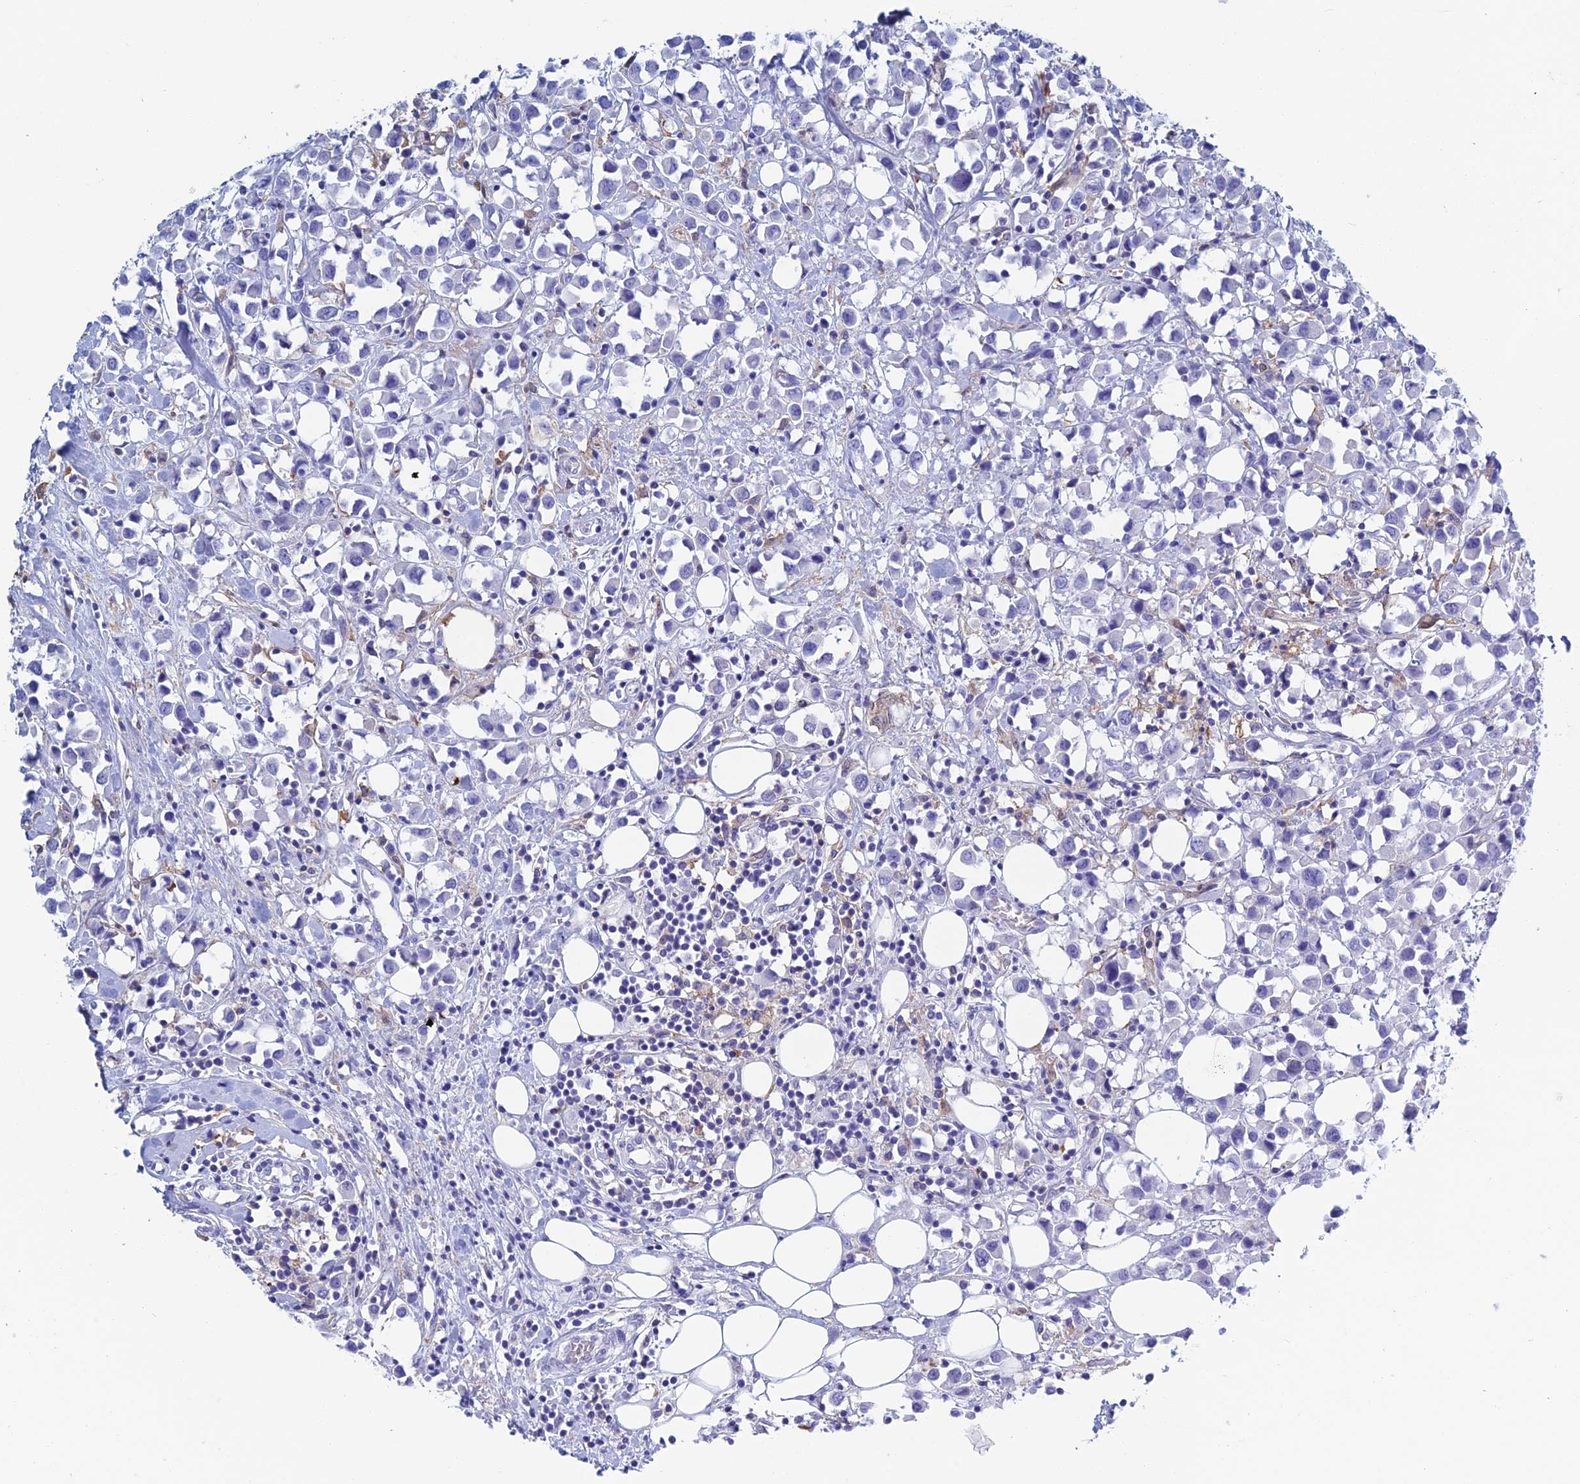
{"staining": {"intensity": "negative", "quantity": "none", "location": "none"}, "tissue": "breast cancer", "cell_type": "Tumor cells", "image_type": "cancer", "snomed": [{"axis": "morphology", "description": "Duct carcinoma"}, {"axis": "topography", "description": "Breast"}], "caption": "Tumor cells show no significant positivity in breast invasive ductal carcinoma. (DAB (3,3'-diaminobenzidine) immunohistochemistry with hematoxylin counter stain).", "gene": "KCNK17", "patient": {"sex": "female", "age": 61}}